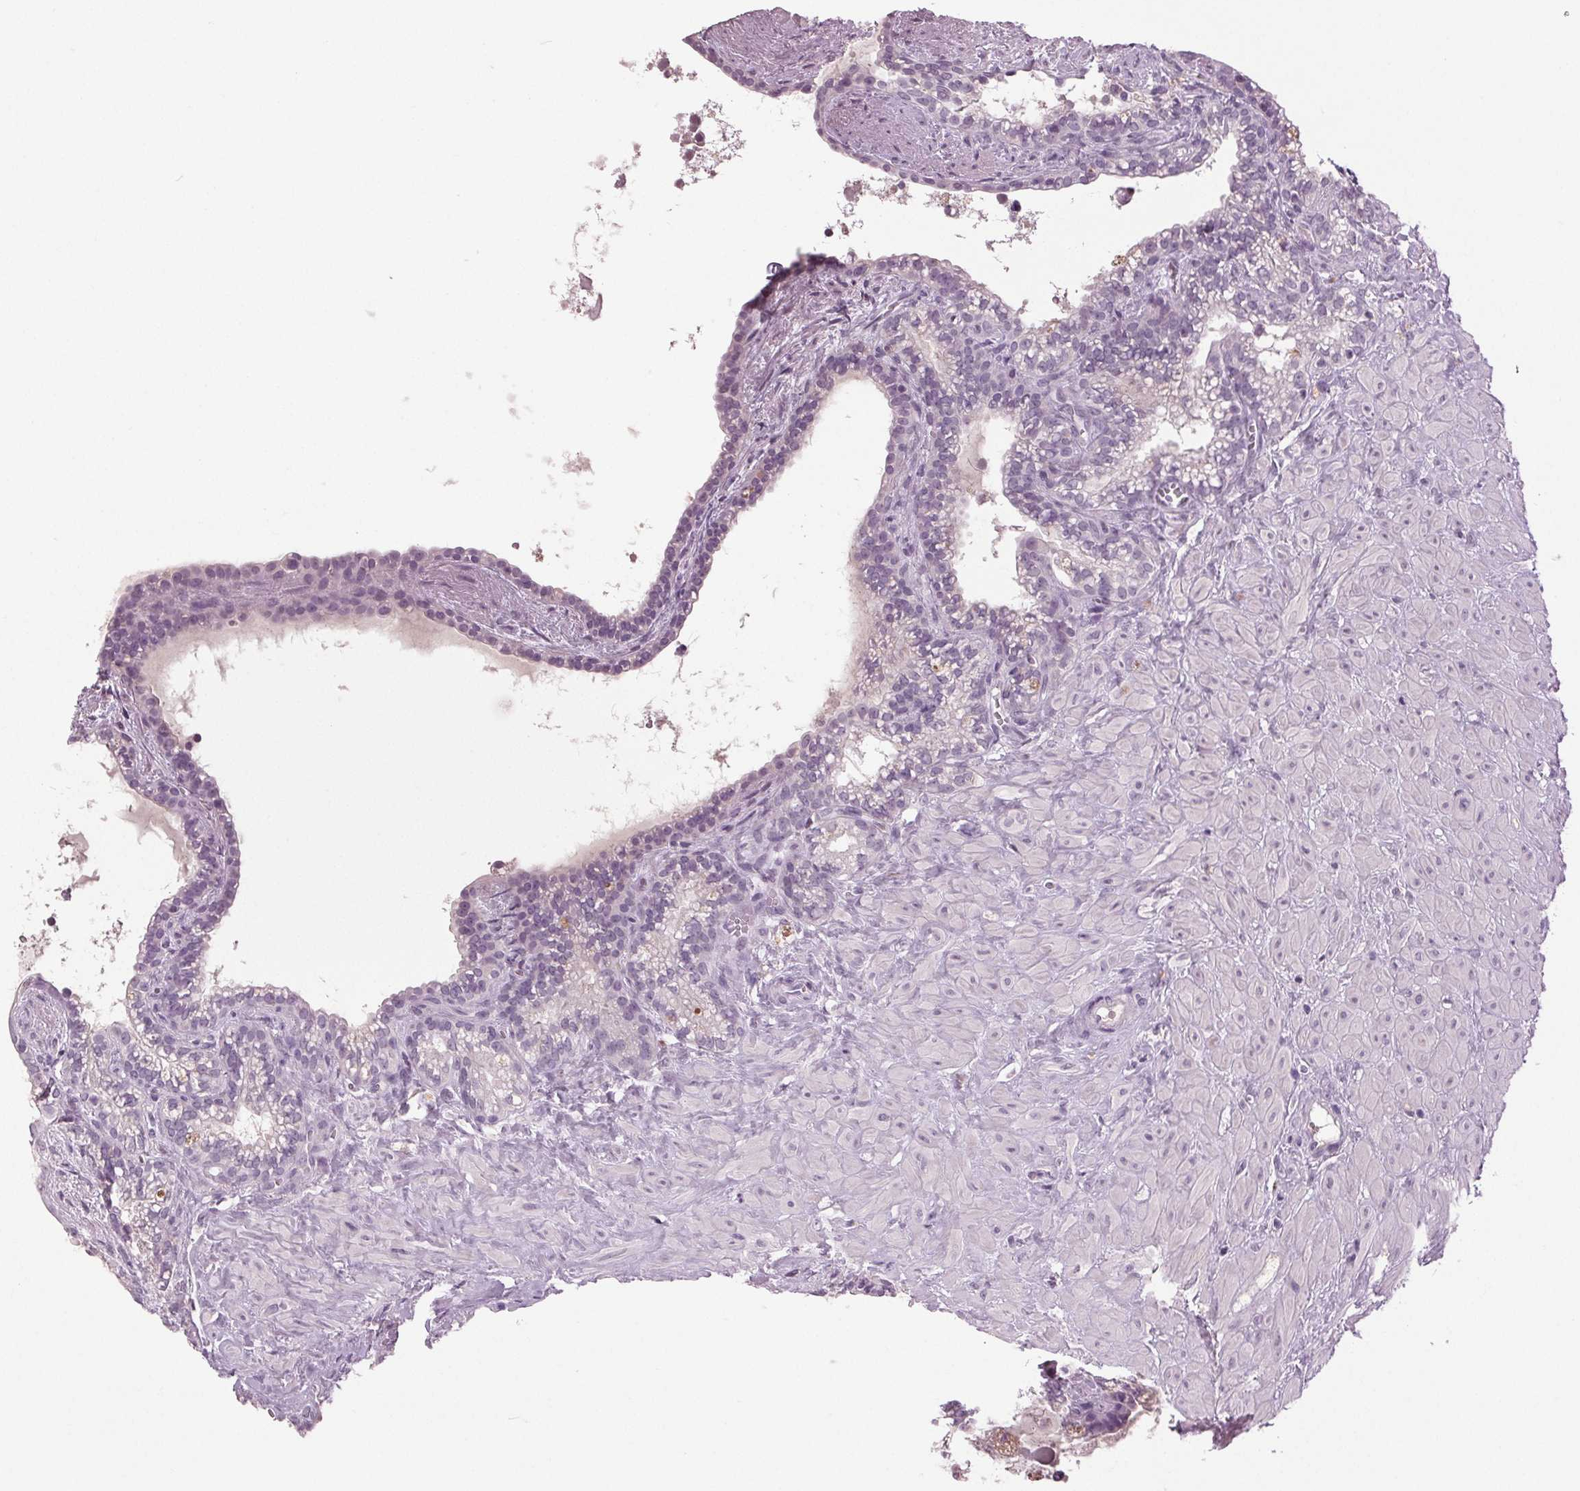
{"staining": {"intensity": "negative", "quantity": "none", "location": "none"}, "tissue": "seminal vesicle", "cell_type": "Glandular cells", "image_type": "normal", "snomed": [{"axis": "morphology", "description": "Normal tissue, NOS"}, {"axis": "topography", "description": "Seminal veicle"}], "caption": "DAB immunohistochemical staining of benign seminal vesicle reveals no significant staining in glandular cells.", "gene": "DNAH12", "patient": {"sex": "male", "age": 76}}